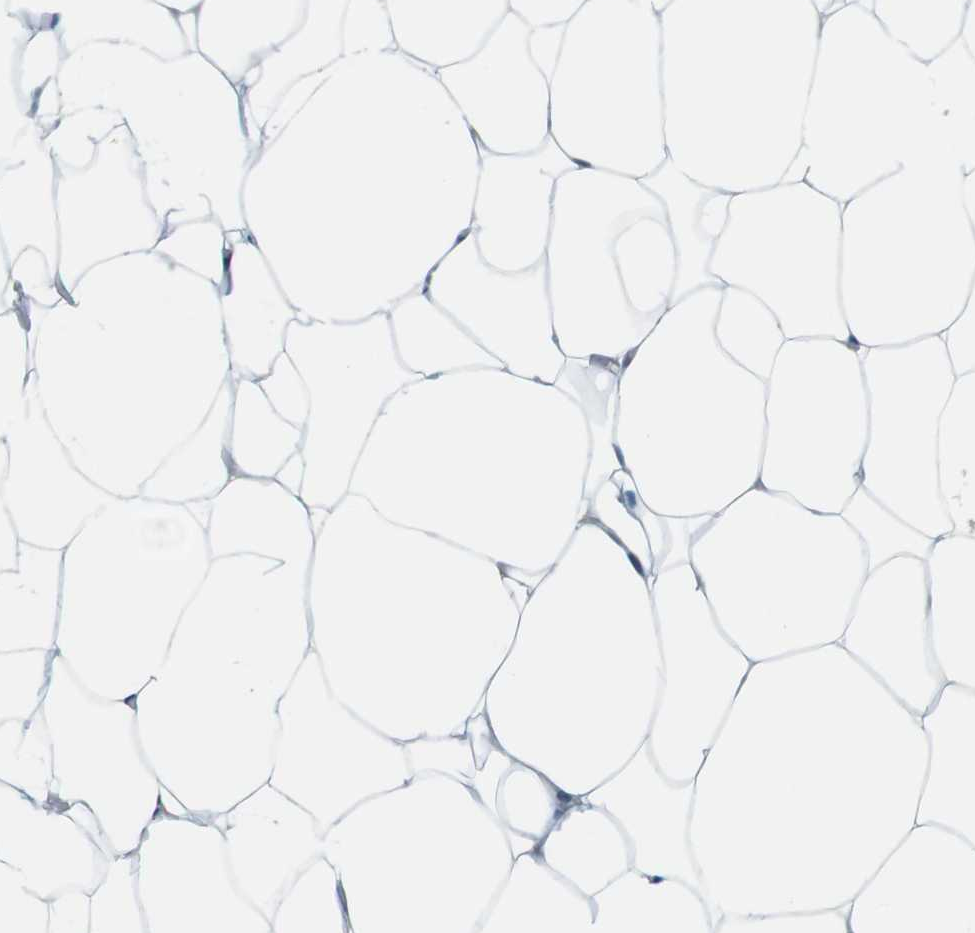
{"staining": {"intensity": "negative", "quantity": "none", "location": "none"}, "tissue": "adipose tissue", "cell_type": "Adipocytes", "image_type": "normal", "snomed": [{"axis": "morphology", "description": "Normal tissue, NOS"}, {"axis": "topography", "description": "Breast"}, {"axis": "topography", "description": "Adipose tissue"}], "caption": "This micrograph is of unremarkable adipose tissue stained with immunohistochemistry (IHC) to label a protein in brown with the nuclei are counter-stained blue. There is no positivity in adipocytes. (DAB (3,3'-diaminobenzidine) IHC with hematoxylin counter stain).", "gene": "WNT7A", "patient": {"sex": "female", "age": 25}}